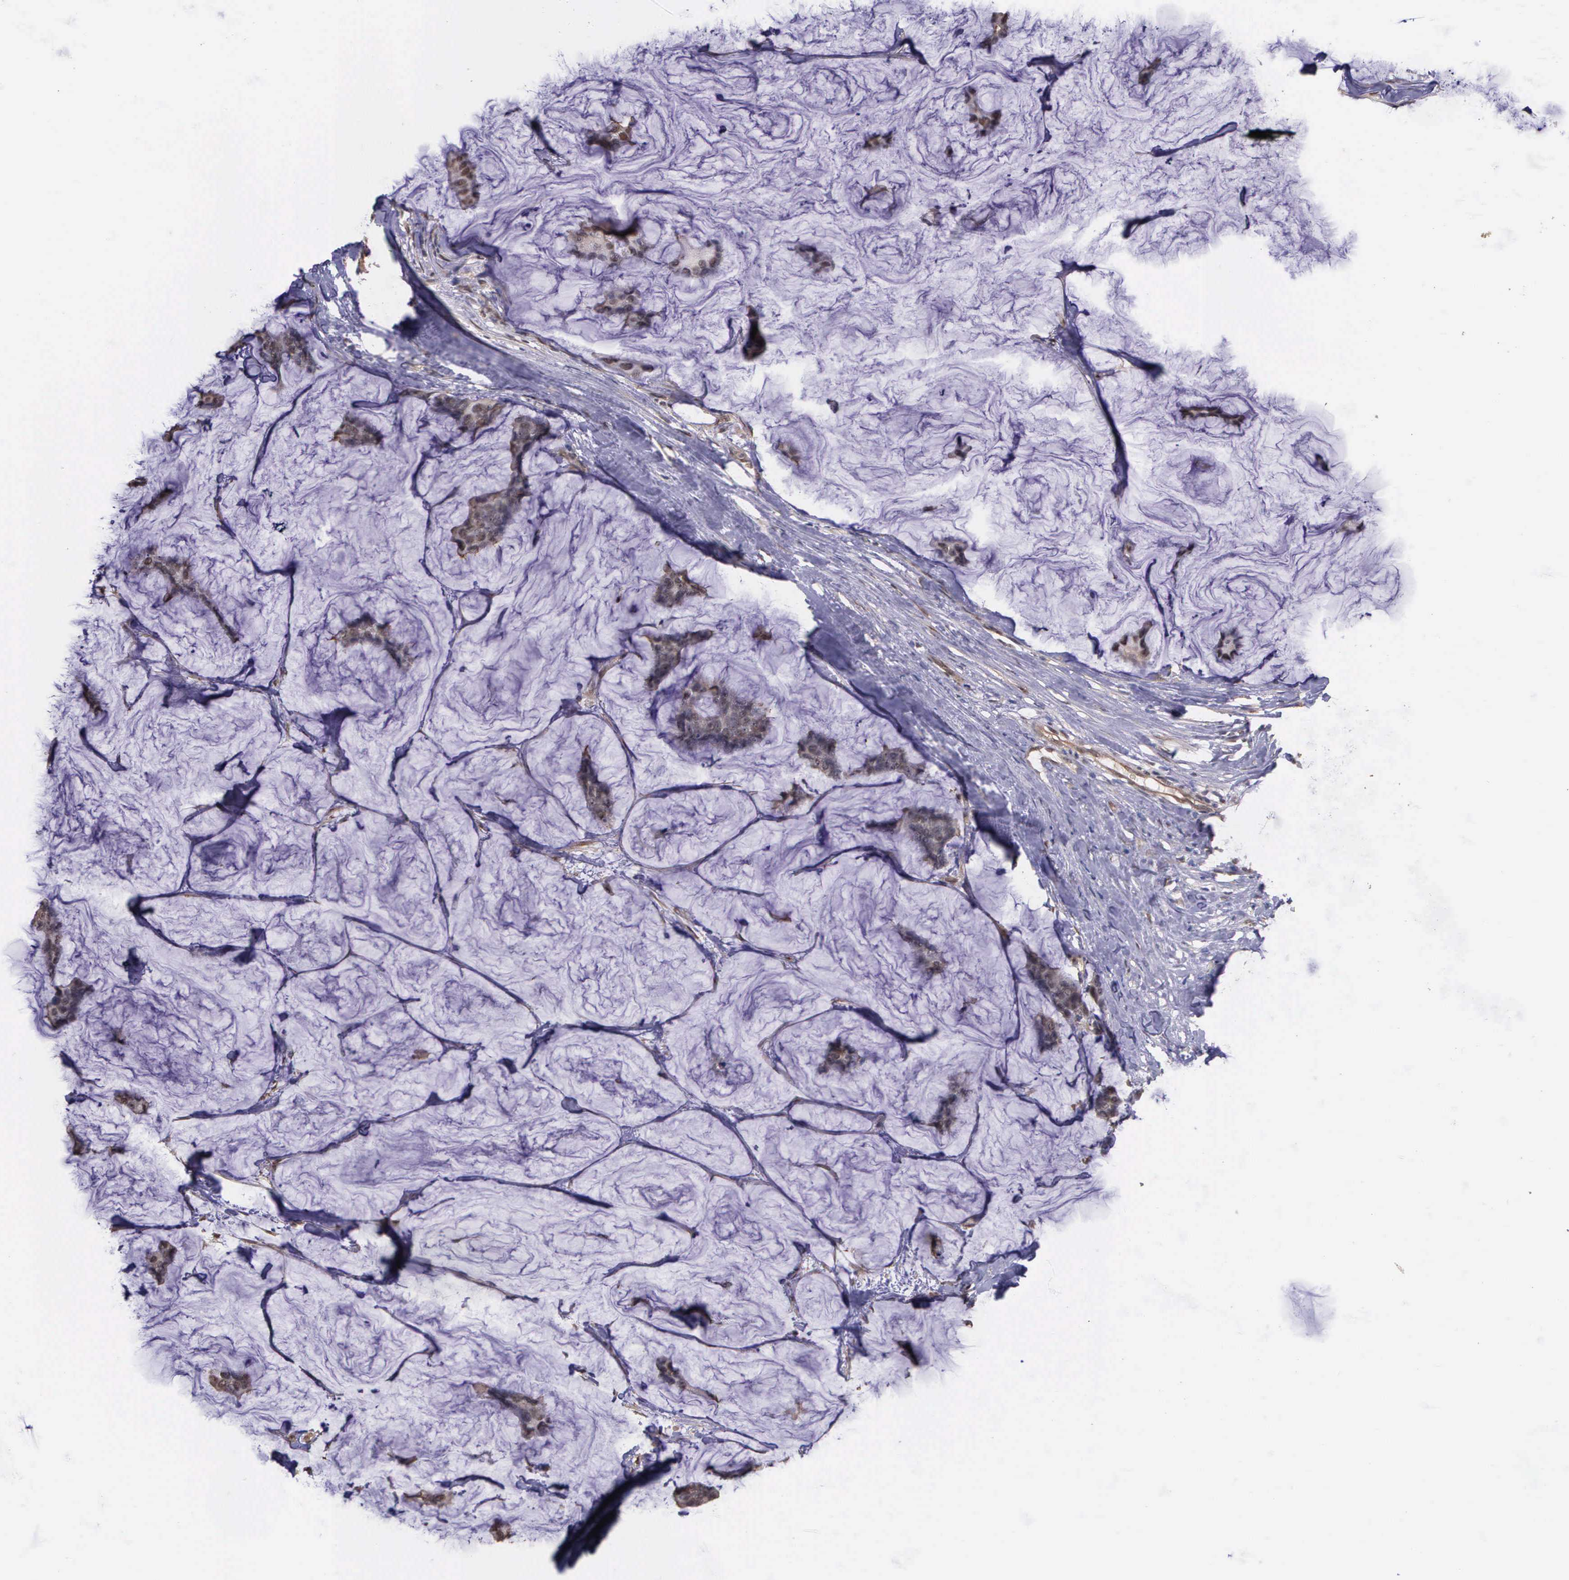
{"staining": {"intensity": "weak", "quantity": ">75%", "location": "cytoplasmic/membranous"}, "tissue": "breast cancer", "cell_type": "Tumor cells", "image_type": "cancer", "snomed": [{"axis": "morphology", "description": "Normal tissue, NOS"}, {"axis": "morphology", "description": "Duct carcinoma"}, {"axis": "topography", "description": "Breast"}], "caption": "An IHC histopathology image of tumor tissue is shown. Protein staining in brown shows weak cytoplasmic/membranous positivity in breast infiltrating ductal carcinoma within tumor cells. Nuclei are stained in blue.", "gene": "PSMC1", "patient": {"sex": "female", "age": 50}}